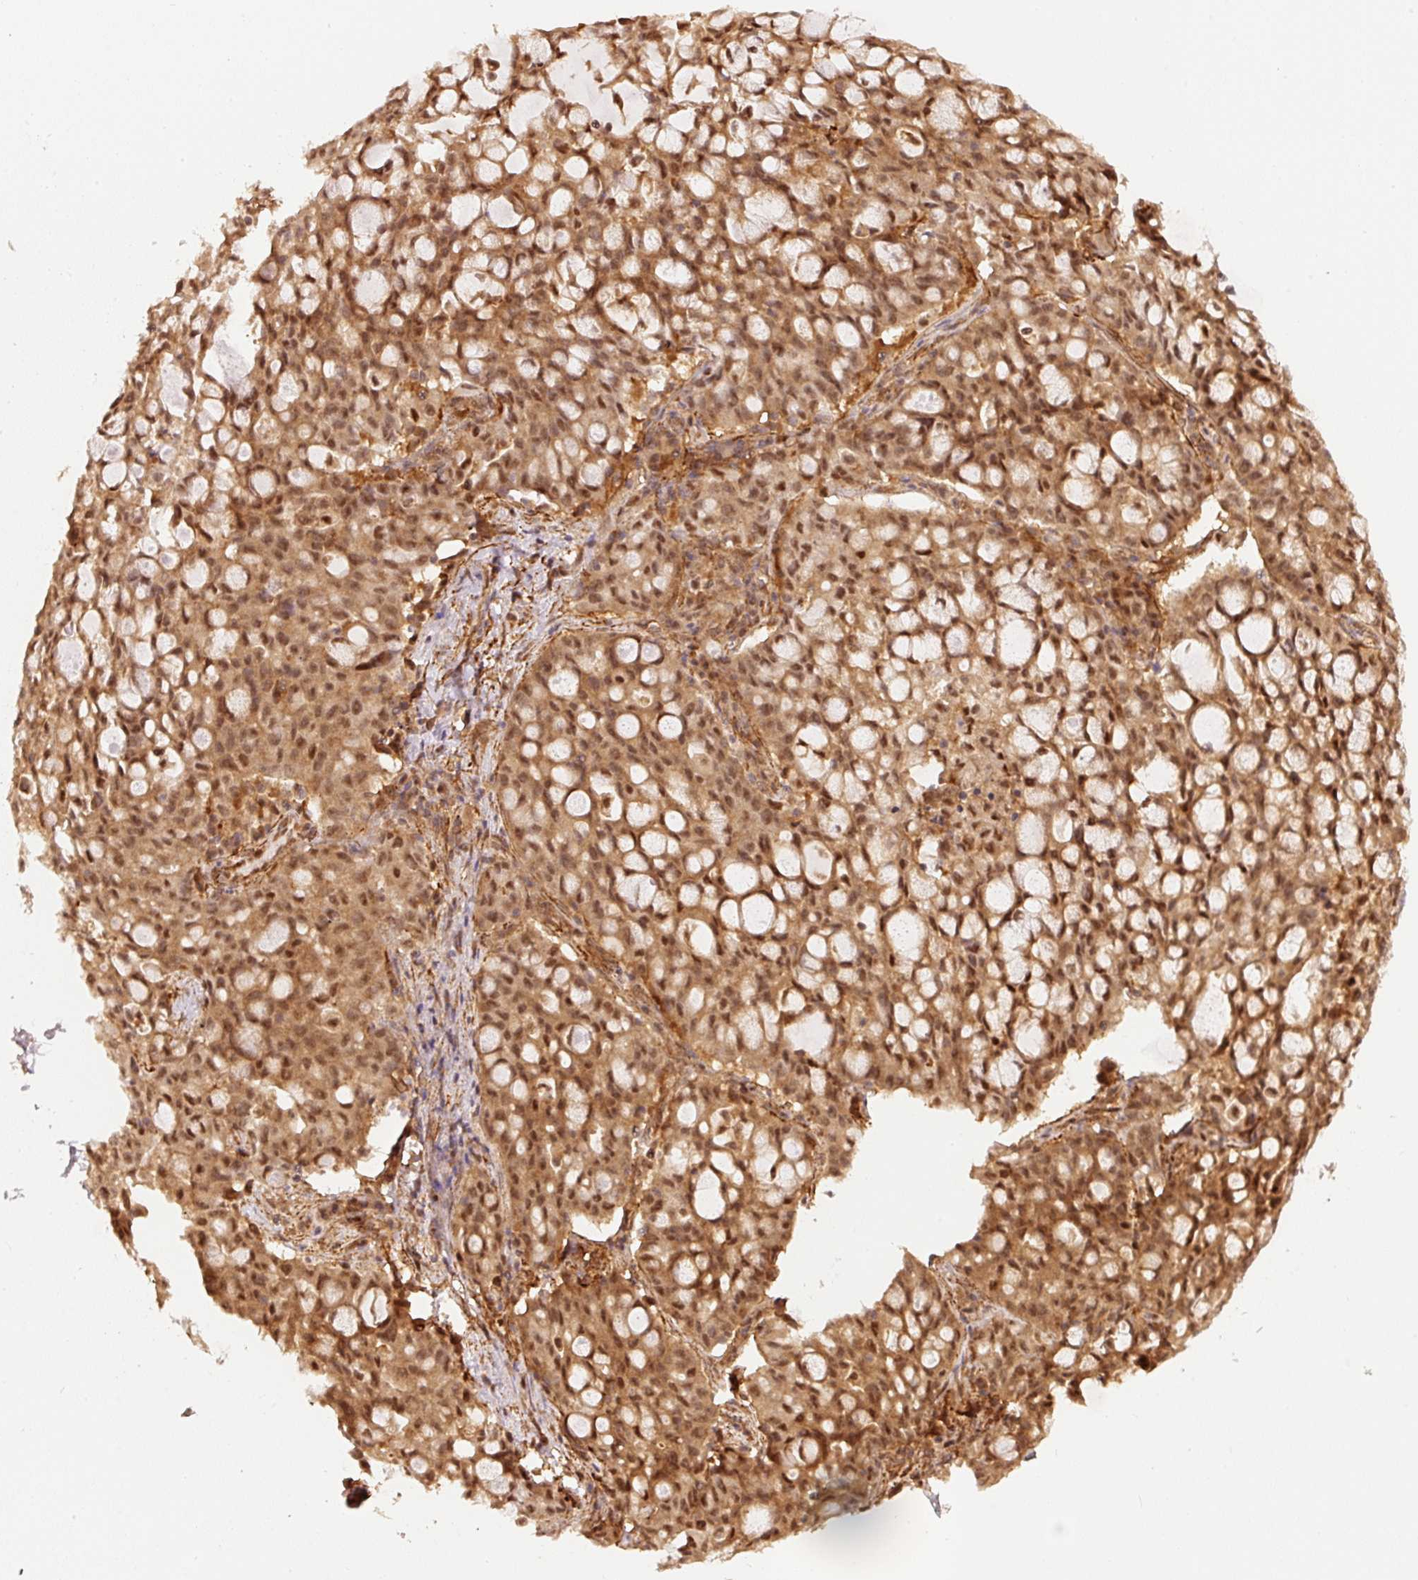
{"staining": {"intensity": "moderate", "quantity": ">75%", "location": "cytoplasmic/membranous,nuclear"}, "tissue": "lung cancer", "cell_type": "Tumor cells", "image_type": "cancer", "snomed": [{"axis": "morphology", "description": "Adenocarcinoma, NOS"}, {"axis": "topography", "description": "Lung"}], "caption": "Human lung cancer stained with a protein marker displays moderate staining in tumor cells.", "gene": "PSMD1", "patient": {"sex": "female", "age": 44}}